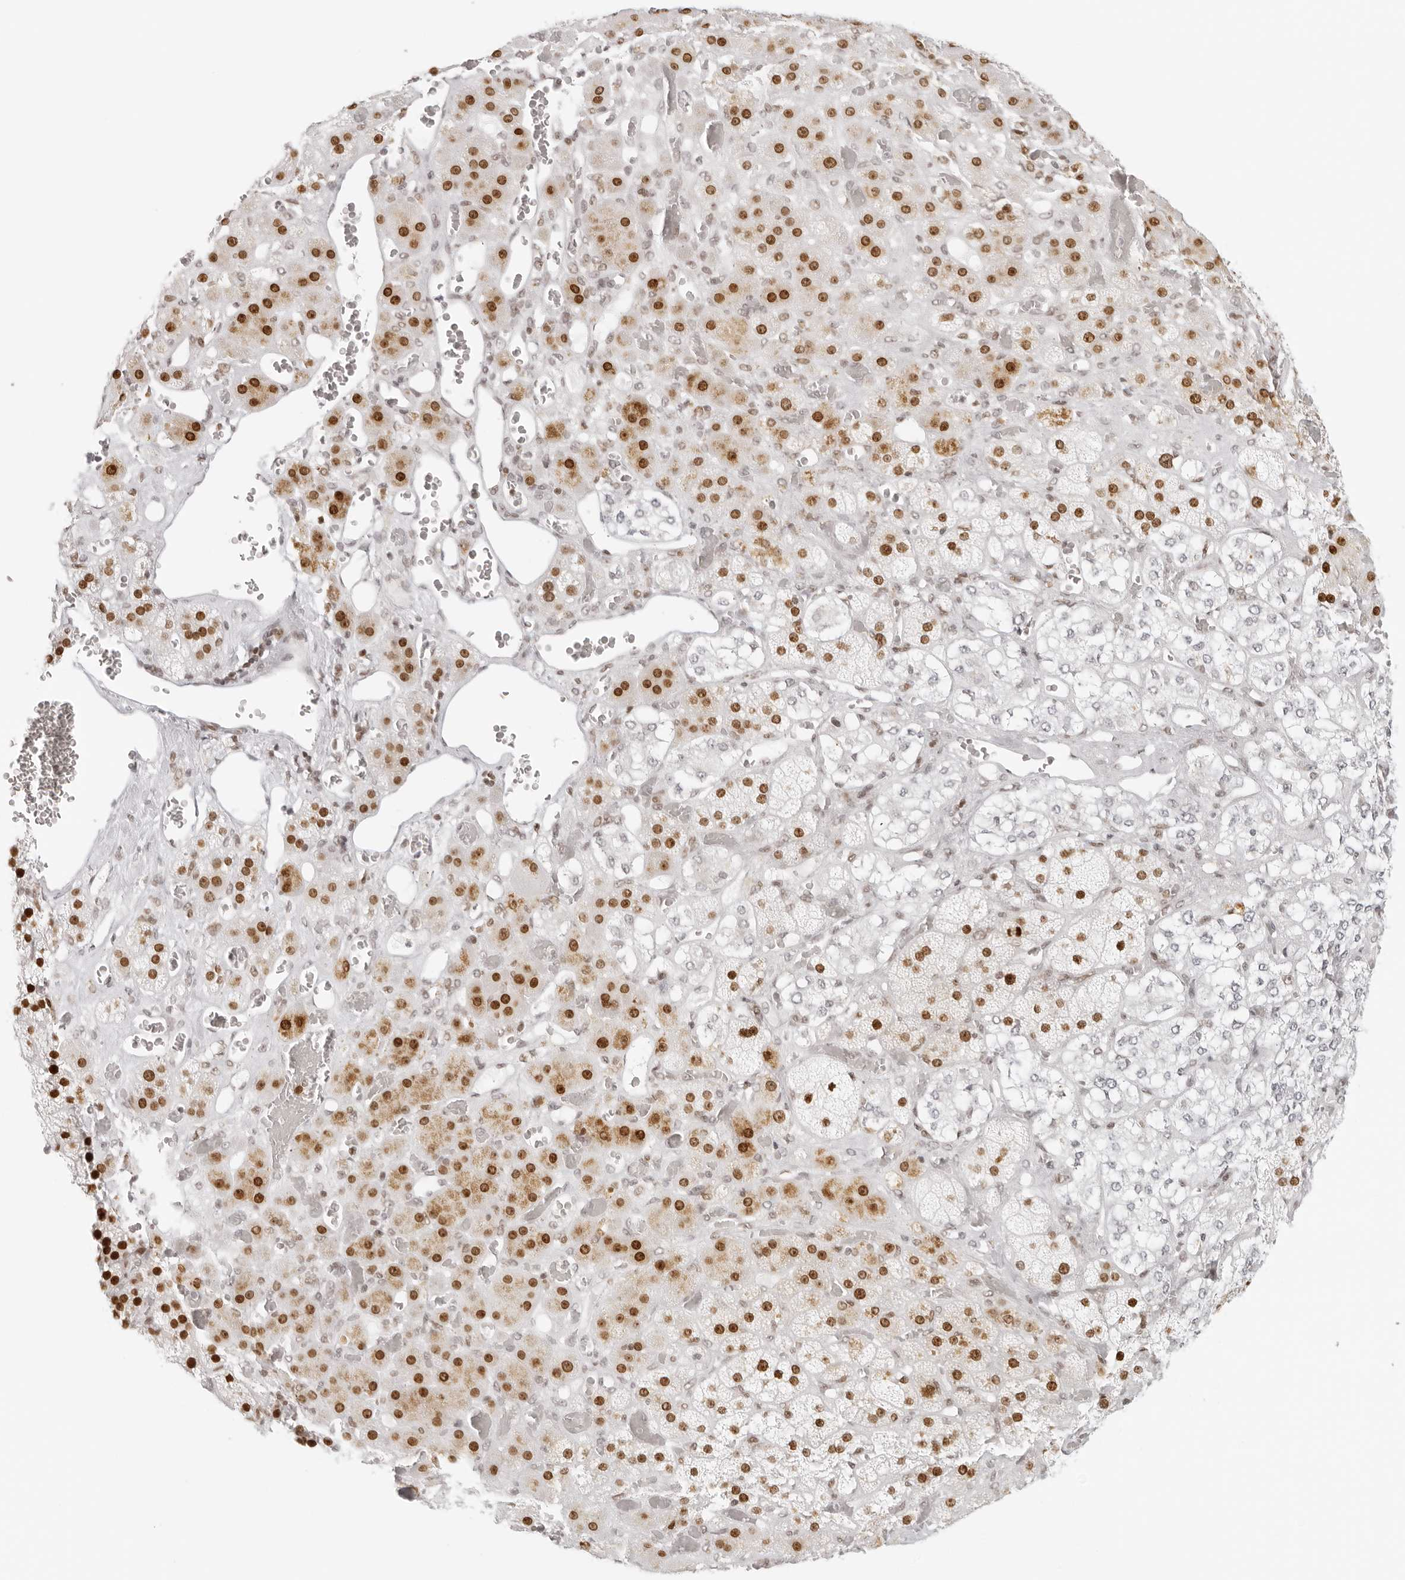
{"staining": {"intensity": "strong", "quantity": ">75%", "location": "nuclear"}, "tissue": "adrenal gland", "cell_type": "Glandular cells", "image_type": "normal", "snomed": [{"axis": "morphology", "description": "Normal tissue, NOS"}, {"axis": "topography", "description": "Adrenal gland"}], "caption": "Immunohistochemical staining of benign human adrenal gland exhibits strong nuclear protein expression in approximately >75% of glandular cells.", "gene": "RCC1", "patient": {"sex": "male", "age": 57}}